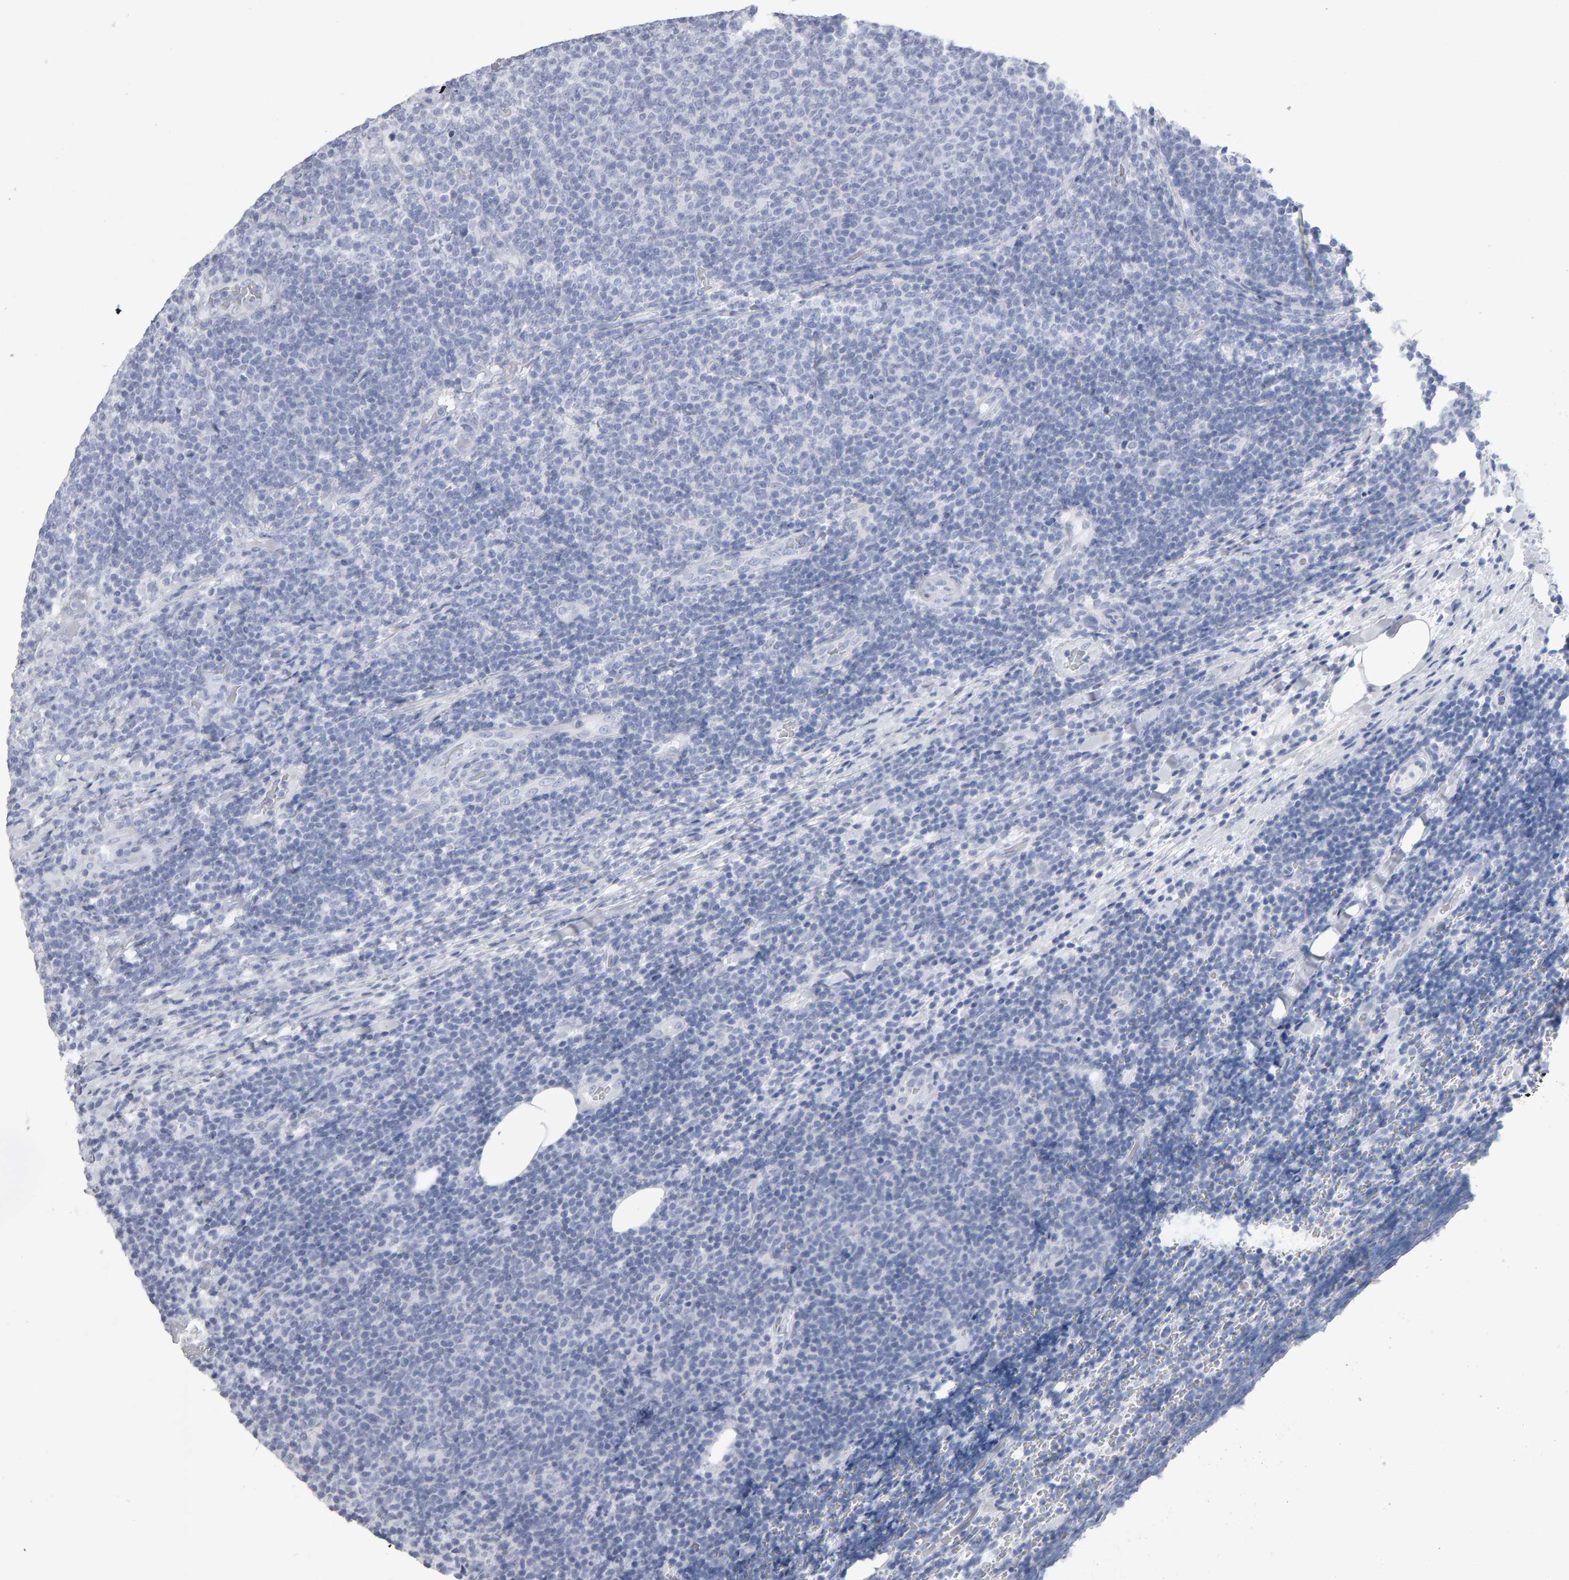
{"staining": {"intensity": "negative", "quantity": "none", "location": "none"}, "tissue": "lymphoma", "cell_type": "Tumor cells", "image_type": "cancer", "snomed": [{"axis": "morphology", "description": "Malignant lymphoma, non-Hodgkin's type, Low grade"}, {"axis": "topography", "description": "Lymph node"}], "caption": "Immunohistochemical staining of low-grade malignant lymphoma, non-Hodgkin's type exhibits no significant staining in tumor cells.", "gene": "NCDN", "patient": {"sex": "male", "age": 66}}